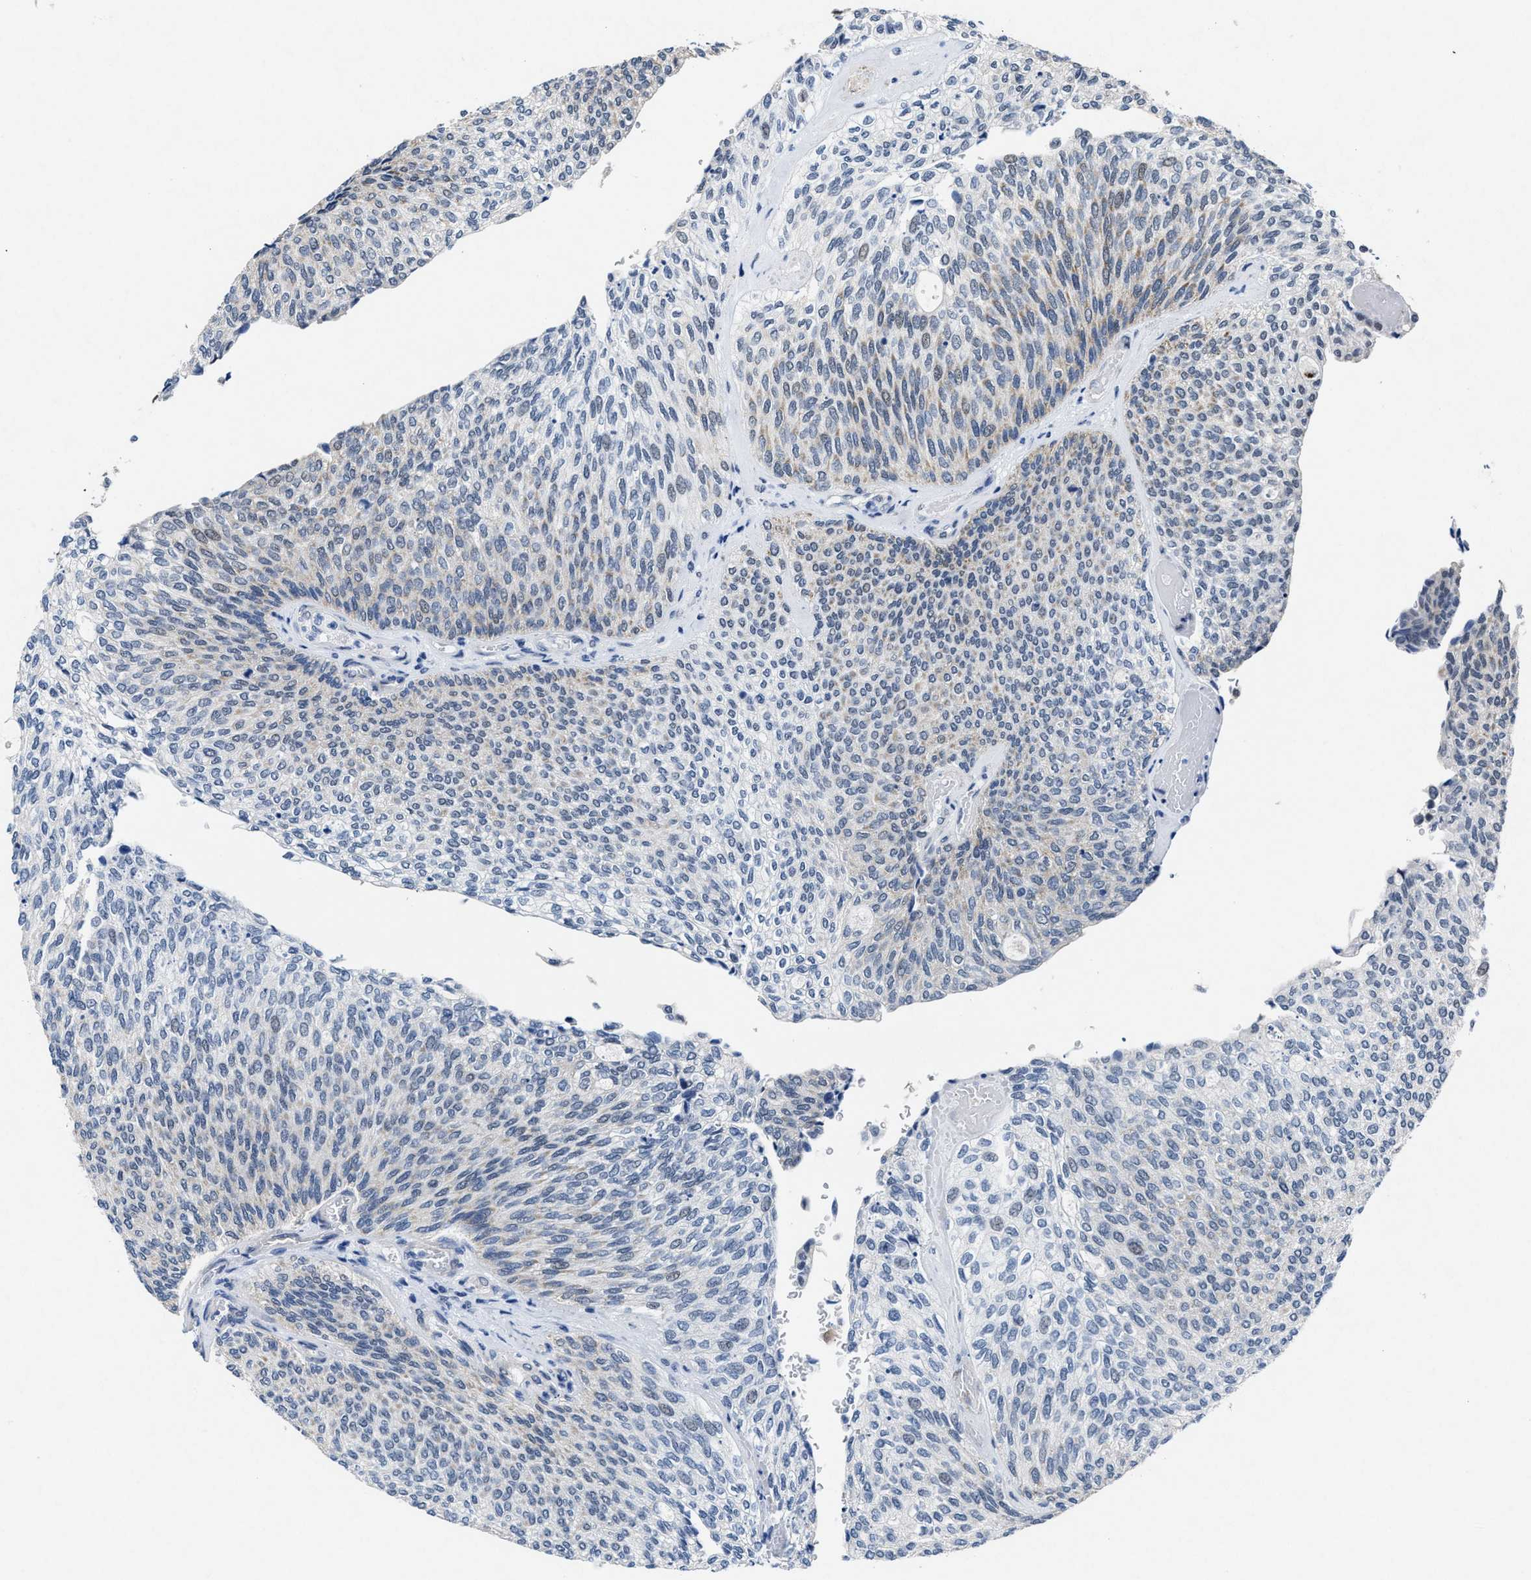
{"staining": {"intensity": "weak", "quantity": "<25%", "location": "cytoplasmic/membranous"}, "tissue": "urothelial cancer", "cell_type": "Tumor cells", "image_type": "cancer", "snomed": [{"axis": "morphology", "description": "Urothelial carcinoma, Low grade"}, {"axis": "topography", "description": "Urinary bladder"}], "caption": "Immunohistochemistry image of neoplastic tissue: low-grade urothelial carcinoma stained with DAB exhibits no significant protein positivity in tumor cells.", "gene": "ID3", "patient": {"sex": "female", "age": 79}}